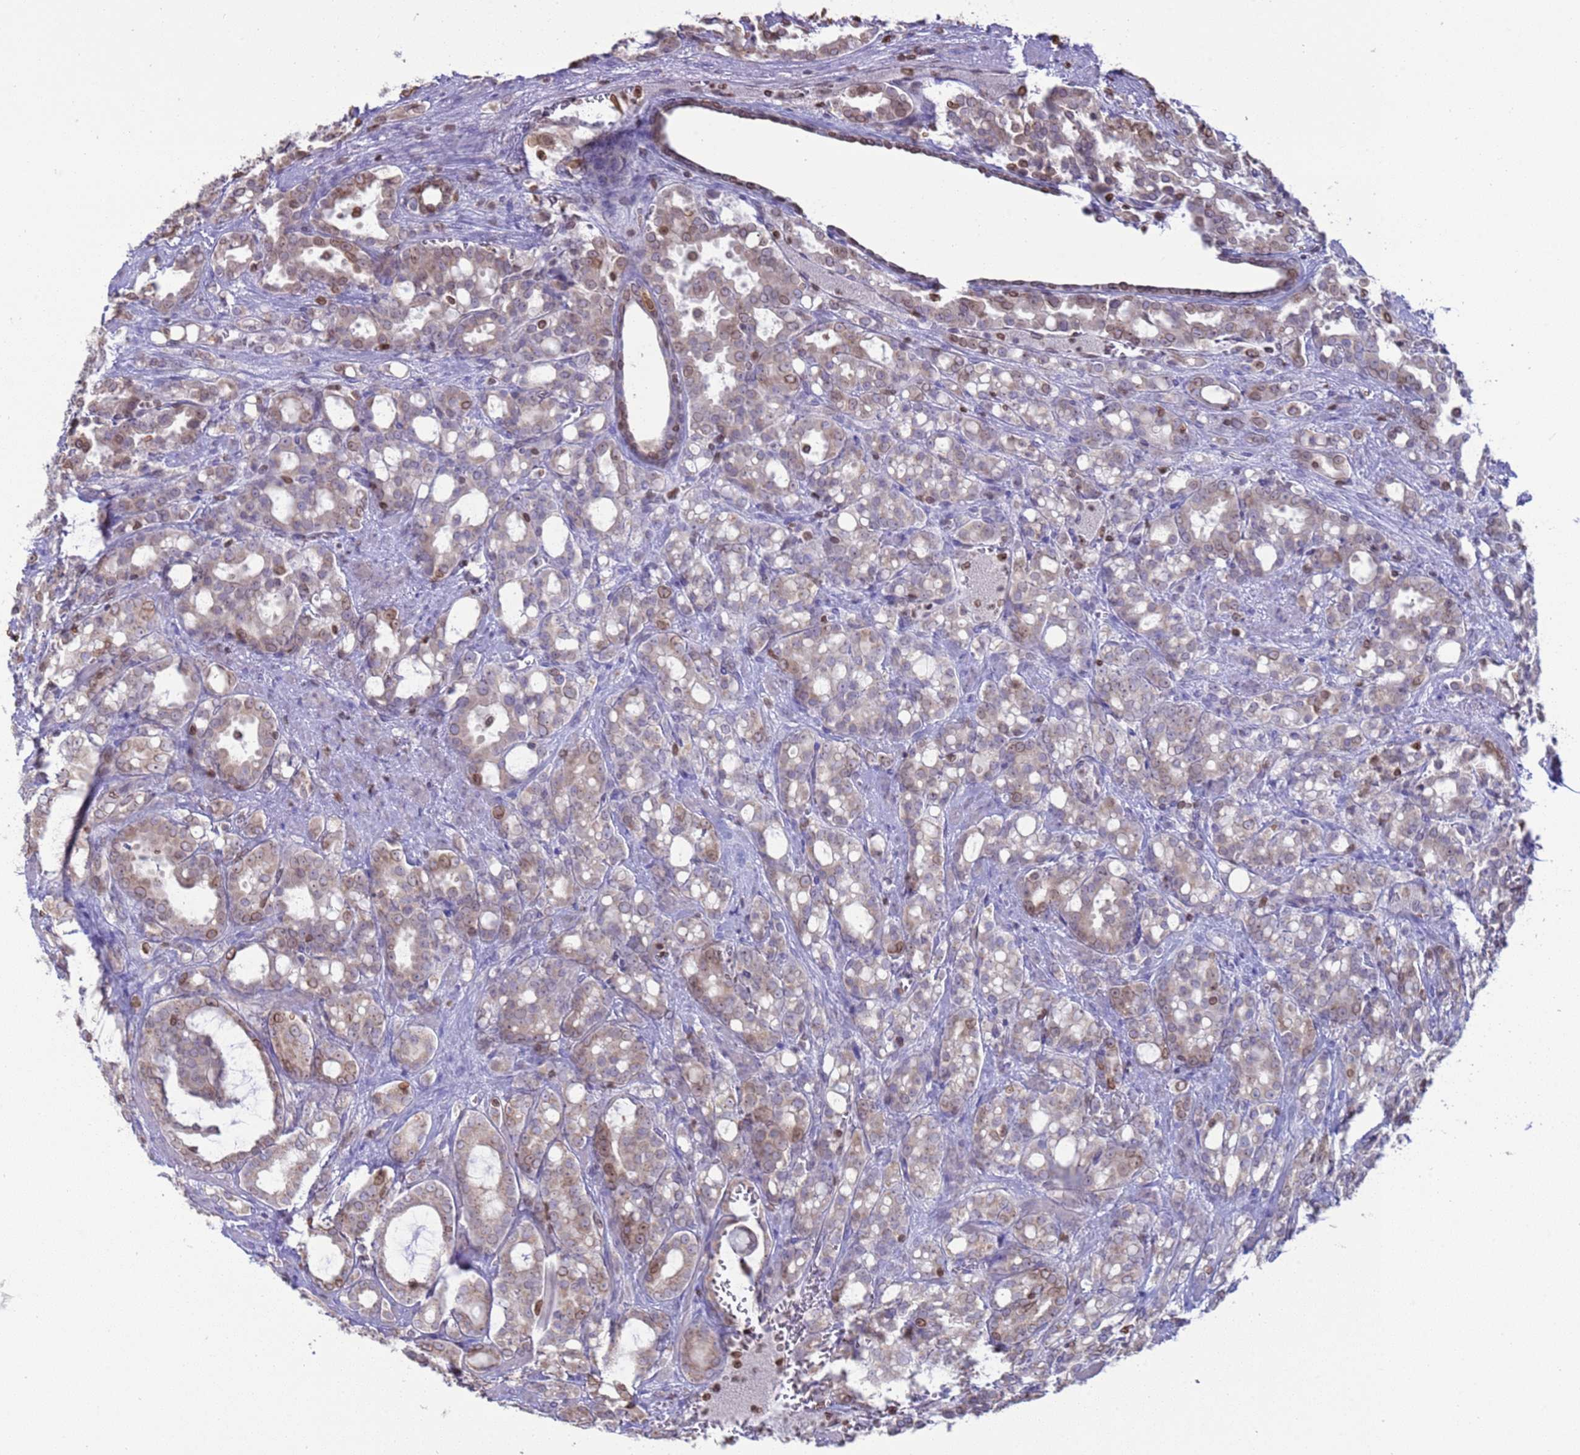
{"staining": {"intensity": "weak", "quantity": "25%-75%", "location": "cytoplasmic/membranous,nuclear"}, "tissue": "prostate cancer", "cell_type": "Tumor cells", "image_type": "cancer", "snomed": [{"axis": "morphology", "description": "Adenocarcinoma, High grade"}, {"axis": "topography", "description": "Prostate"}], "caption": "Weak cytoplasmic/membranous and nuclear protein expression is identified in approximately 25%-75% of tumor cells in prostate cancer (adenocarcinoma (high-grade)).", "gene": "DHX37", "patient": {"sex": "male", "age": 72}}